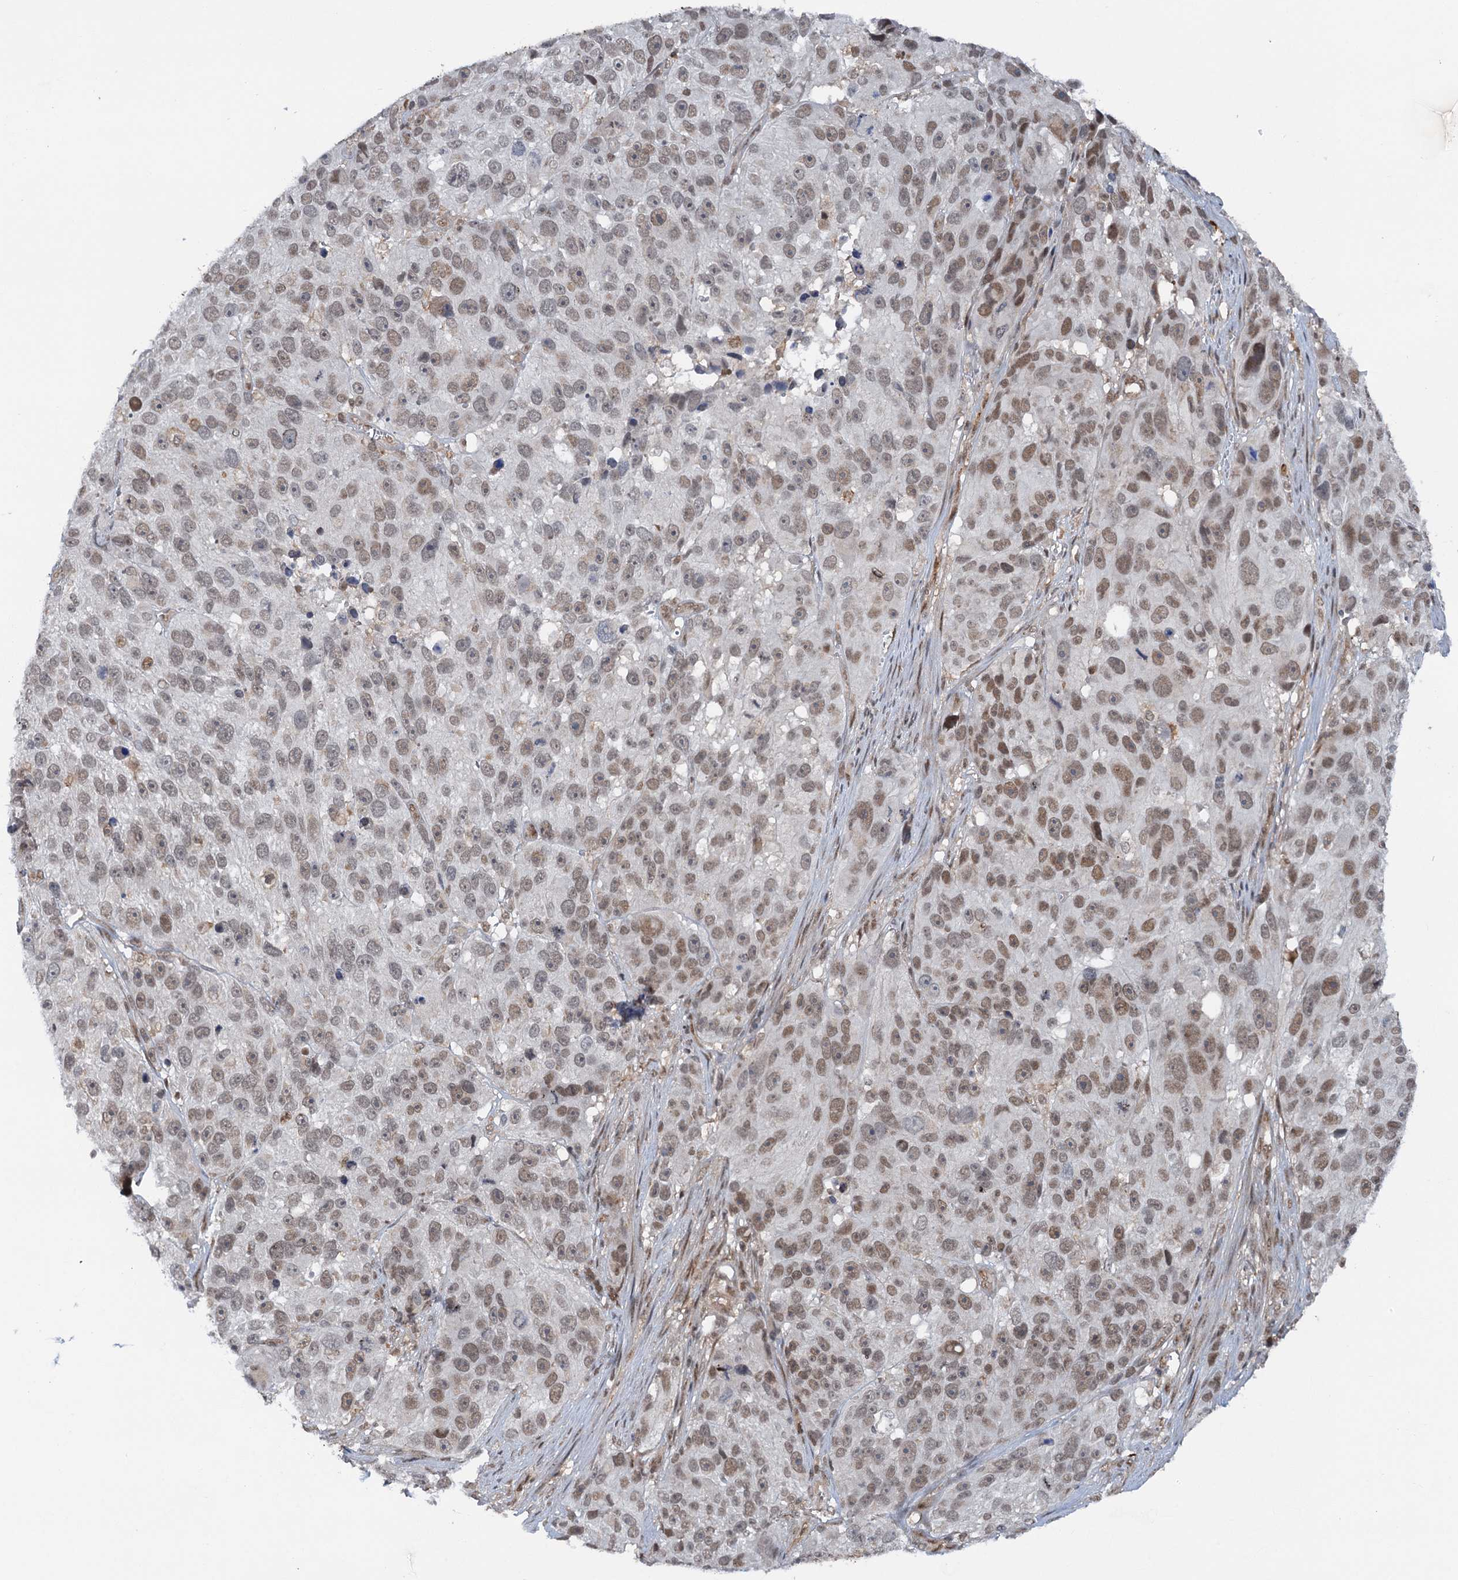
{"staining": {"intensity": "moderate", "quantity": "25%-75%", "location": "nuclear"}, "tissue": "melanoma", "cell_type": "Tumor cells", "image_type": "cancer", "snomed": [{"axis": "morphology", "description": "Malignant melanoma, NOS"}, {"axis": "topography", "description": "Skin"}], "caption": "The immunohistochemical stain labels moderate nuclear expression in tumor cells of malignant melanoma tissue. The staining was performed using DAB (3,3'-diaminobenzidine), with brown indicating positive protein expression. Nuclei are stained blue with hematoxylin.", "gene": "ZNF609", "patient": {"sex": "male", "age": 84}}